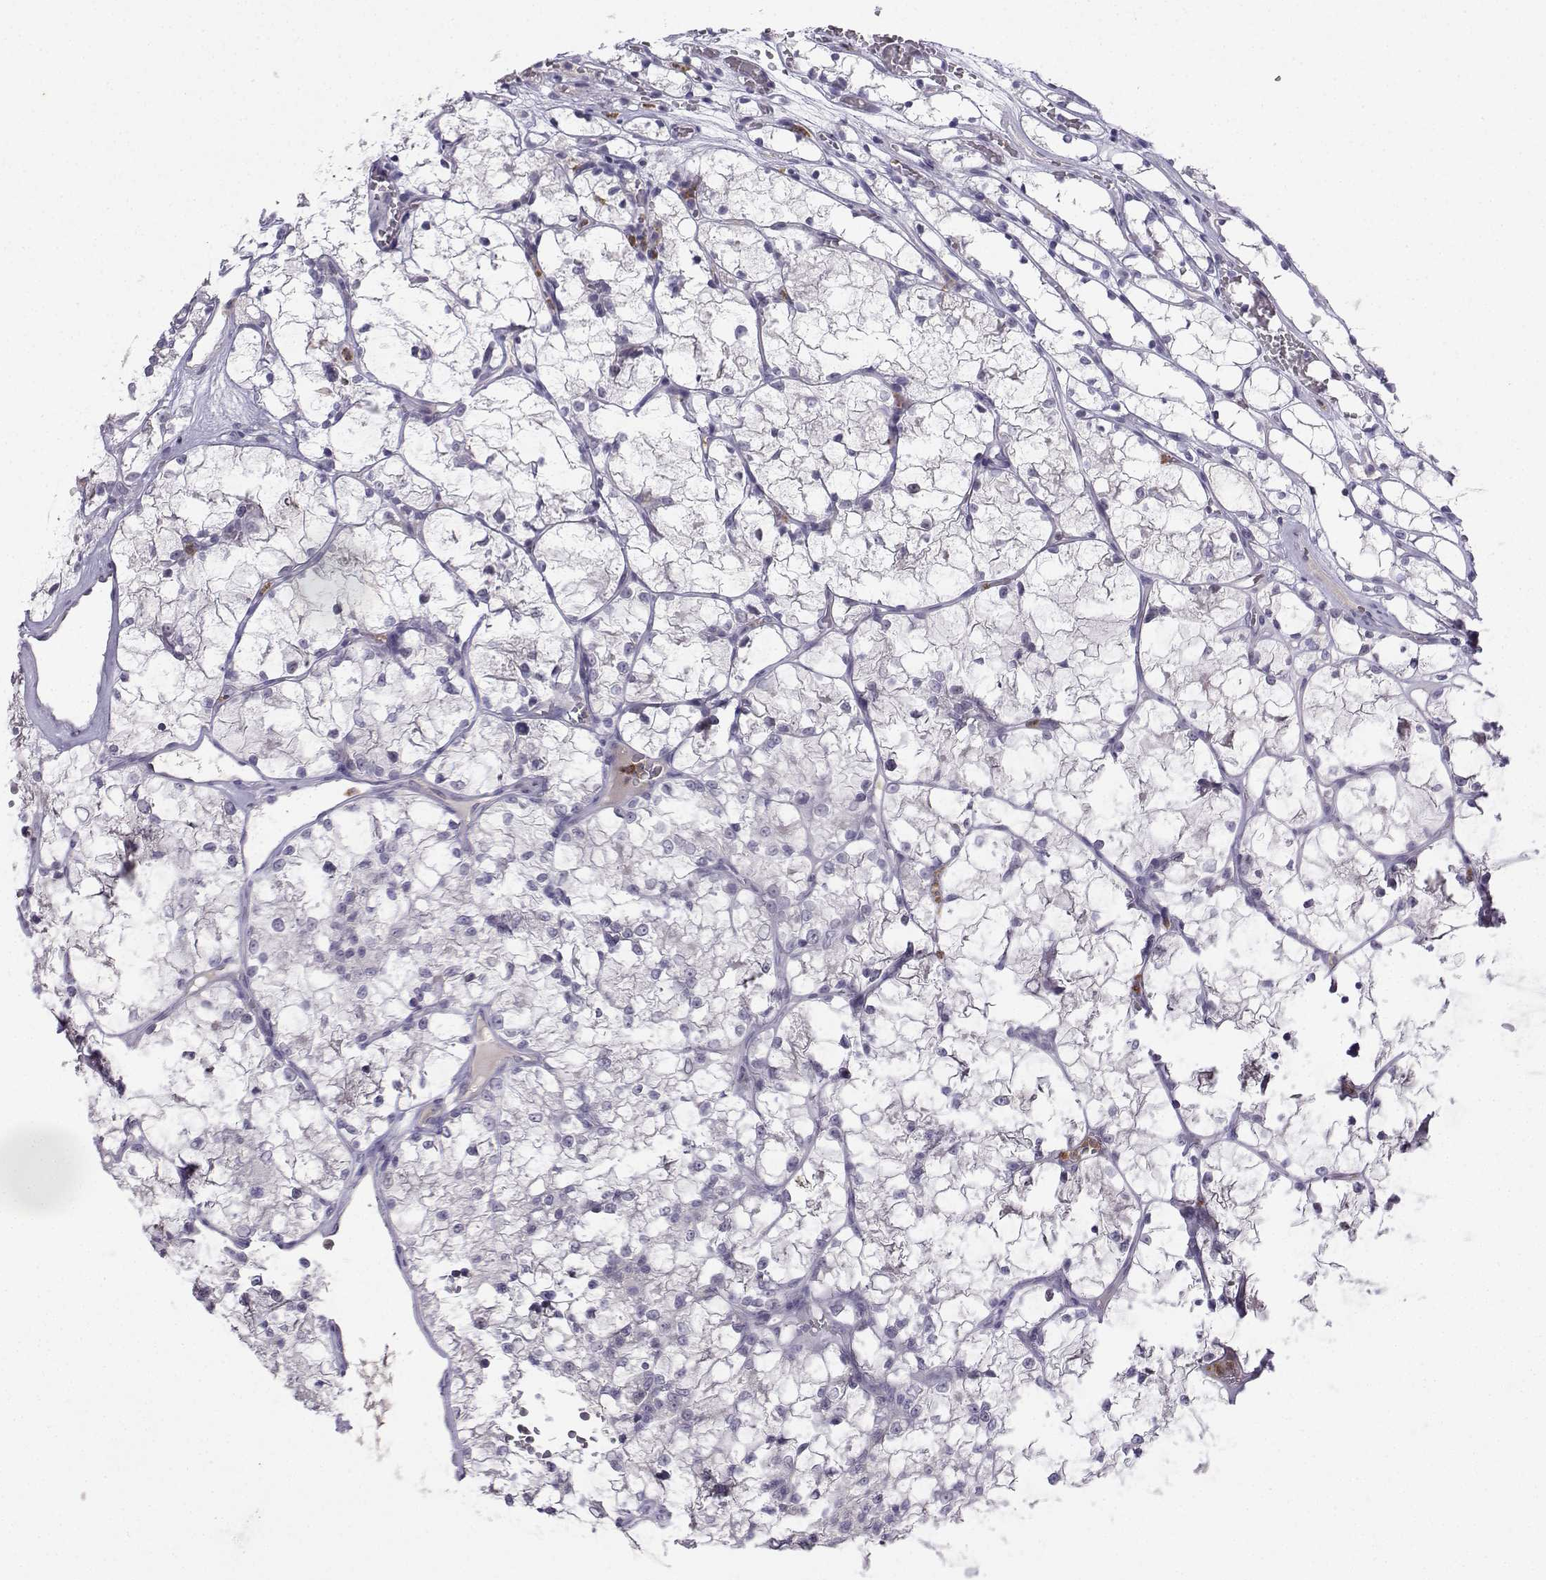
{"staining": {"intensity": "negative", "quantity": "none", "location": "none"}, "tissue": "renal cancer", "cell_type": "Tumor cells", "image_type": "cancer", "snomed": [{"axis": "morphology", "description": "Adenocarcinoma, NOS"}, {"axis": "topography", "description": "Kidney"}], "caption": "High magnification brightfield microscopy of renal cancer stained with DAB (brown) and counterstained with hematoxylin (blue): tumor cells show no significant expression. (Stains: DAB immunohistochemistry with hematoxylin counter stain, Microscopy: brightfield microscopy at high magnification).", "gene": "CALY", "patient": {"sex": "female", "age": 69}}